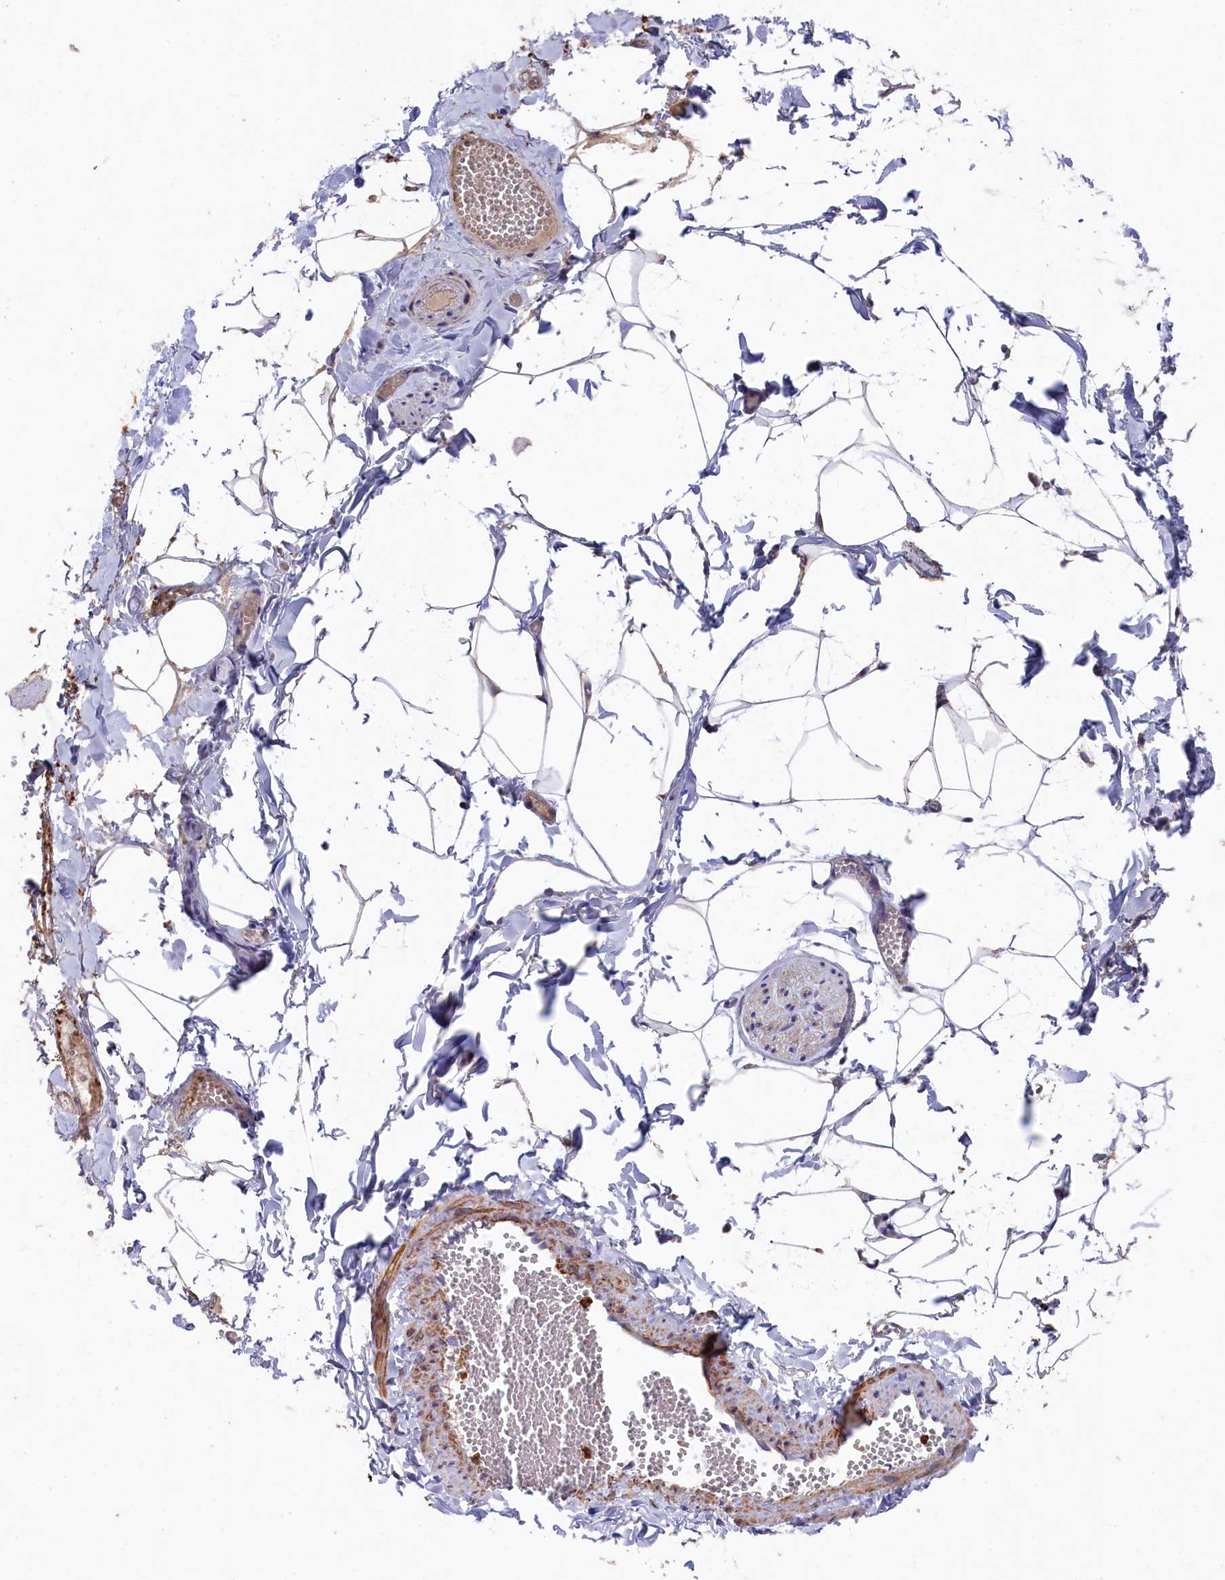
{"staining": {"intensity": "weak", "quantity": "25%-75%", "location": "cytoplasmic/membranous"}, "tissue": "adipose tissue", "cell_type": "Adipocytes", "image_type": "normal", "snomed": [{"axis": "morphology", "description": "Normal tissue, NOS"}, {"axis": "topography", "description": "Gallbladder"}, {"axis": "topography", "description": "Peripheral nerve tissue"}], "caption": "DAB immunohistochemical staining of unremarkable adipose tissue exhibits weak cytoplasmic/membranous protein positivity in approximately 25%-75% of adipocytes. Nuclei are stained in blue.", "gene": "RAPSN", "patient": {"sex": "male", "age": 38}}